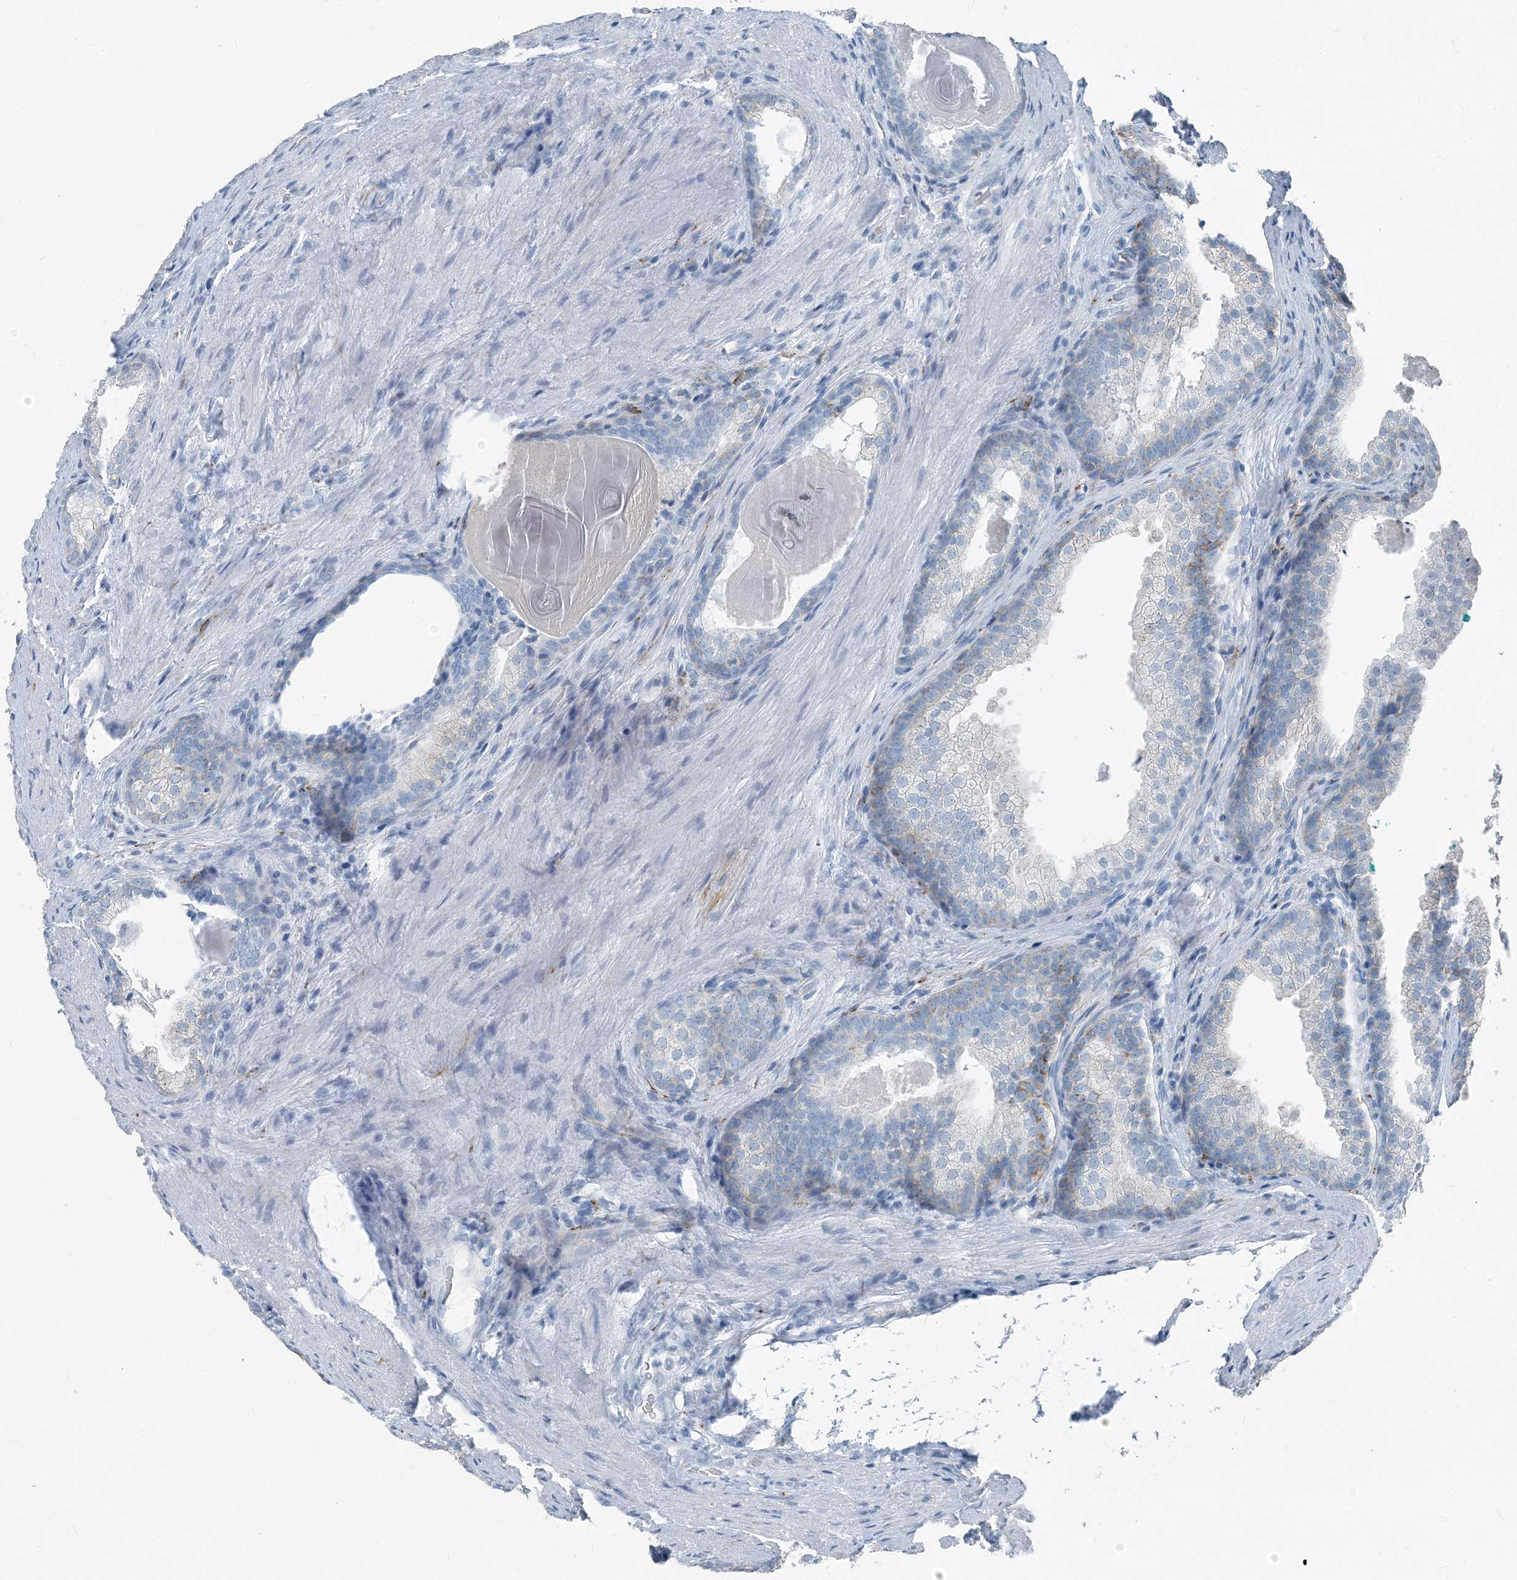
{"staining": {"intensity": "moderate", "quantity": "<25%", "location": "cytoplasmic/membranous"}, "tissue": "prostate cancer", "cell_type": "Tumor cells", "image_type": "cancer", "snomed": [{"axis": "morphology", "description": "Adenocarcinoma, High grade"}, {"axis": "topography", "description": "Prostate"}], "caption": "Protein analysis of prostate cancer (high-grade adenocarcinoma) tissue reveals moderate cytoplasmic/membranous staining in about <25% of tumor cells.", "gene": "FAM162A", "patient": {"sex": "male", "age": 62}}